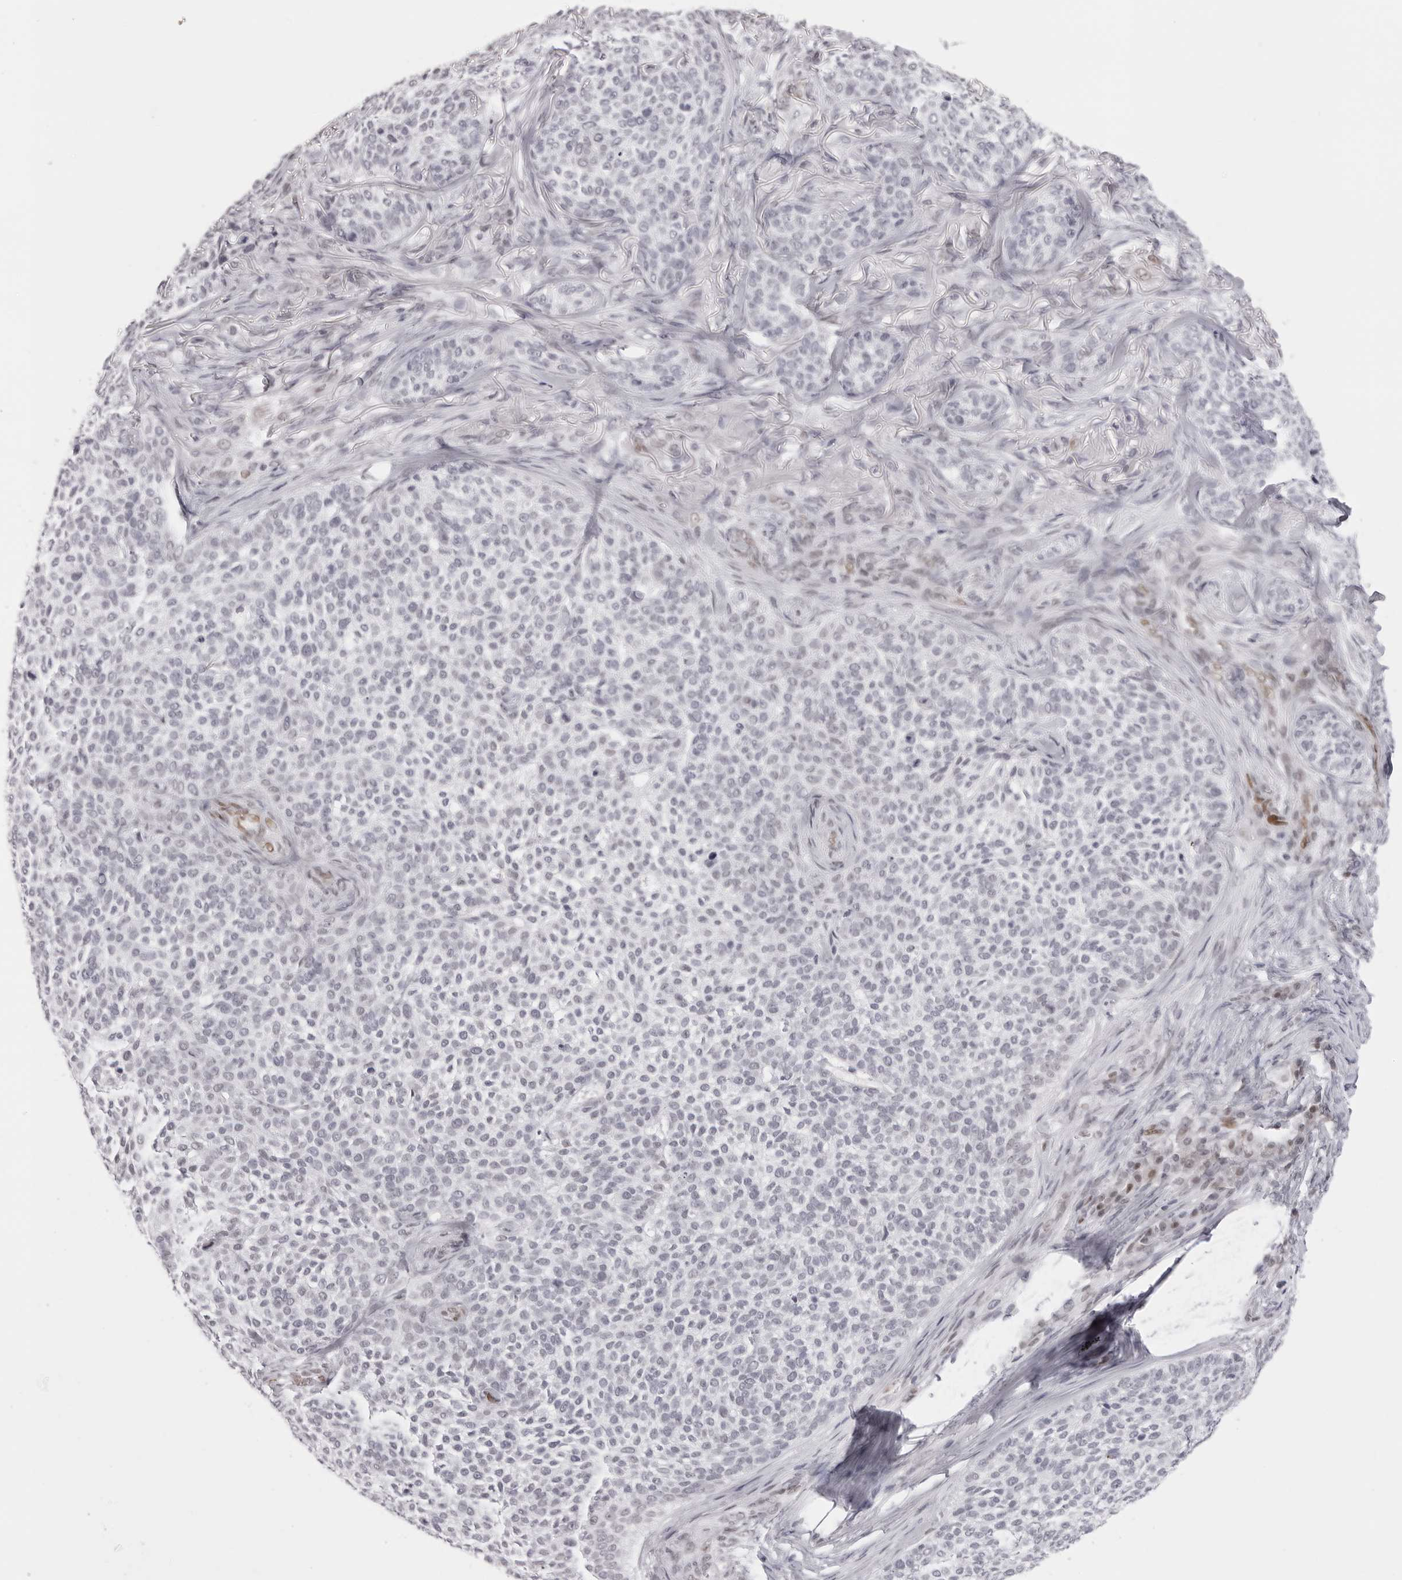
{"staining": {"intensity": "negative", "quantity": "none", "location": "none"}, "tissue": "skin cancer", "cell_type": "Tumor cells", "image_type": "cancer", "snomed": [{"axis": "morphology", "description": "Basal cell carcinoma"}, {"axis": "topography", "description": "Skin"}], "caption": "A high-resolution image shows IHC staining of skin cancer (basal cell carcinoma), which demonstrates no significant positivity in tumor cells.", "gene": "MAFK", "patient": {"sex": "female", "age": 64}}